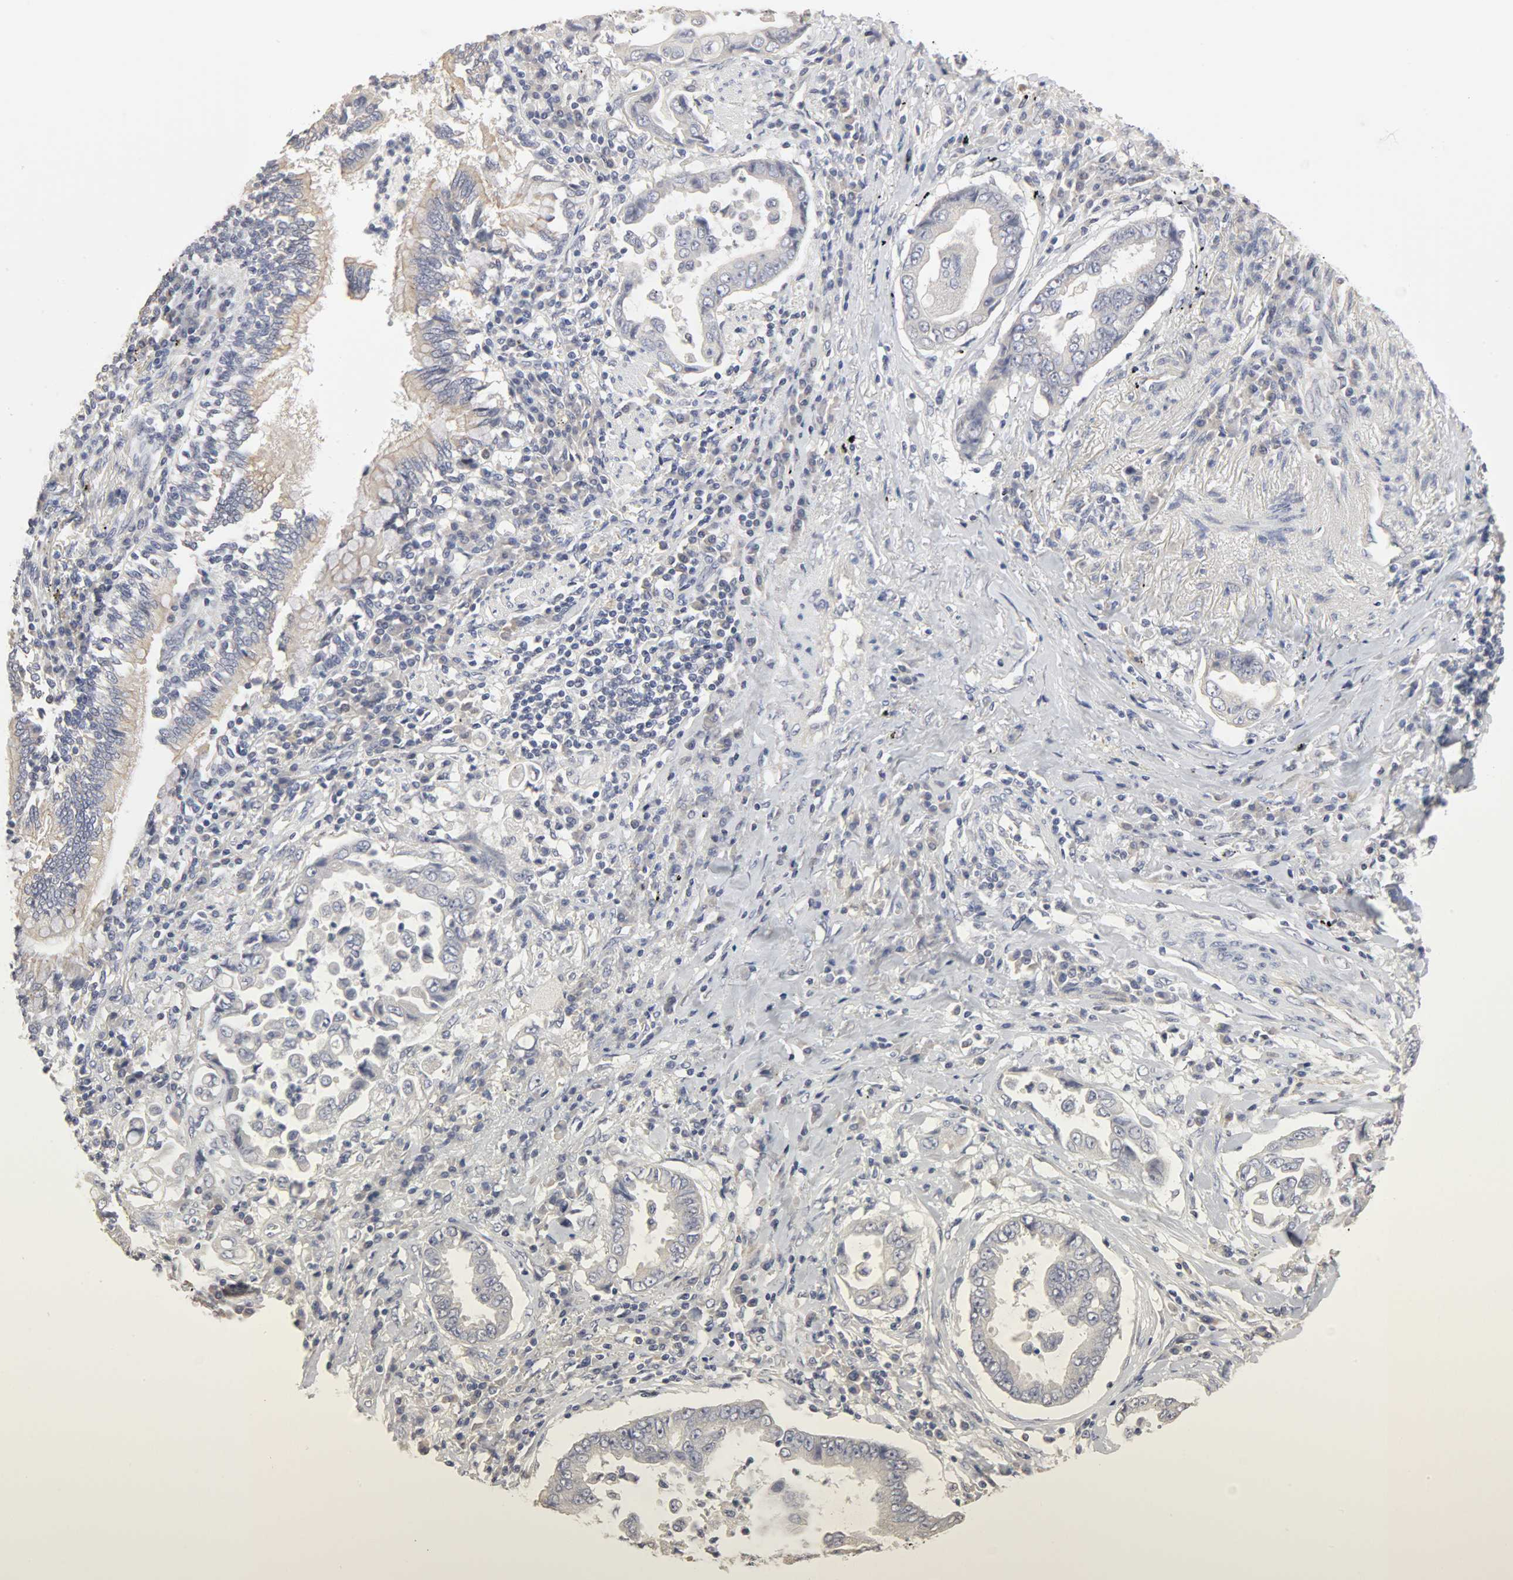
{"staining": {"intensity": "negative", "quantity": "none", "location": "none"}, "tissue": "lung cancer", "cell_type": "Tumor cells", "image_type": "cancer", "snomed": [{"axis": "morphology", "description": "Normal tissue, NOS"}, {"axis": "morphology", "description": "Inflammation, NOS"}, {"axis": "morphology", "description": "Adenocarcinoma, NOS"}, {"axis": "topography", "description": "Lung"}], "caption": "Human lung cancer (adenocarcinoma) stained for a protein using immunohistochemistry shows no staining in tumor cells.", "gene": "SLC10A2", "patient": {"sex": "female", "age": 64}}